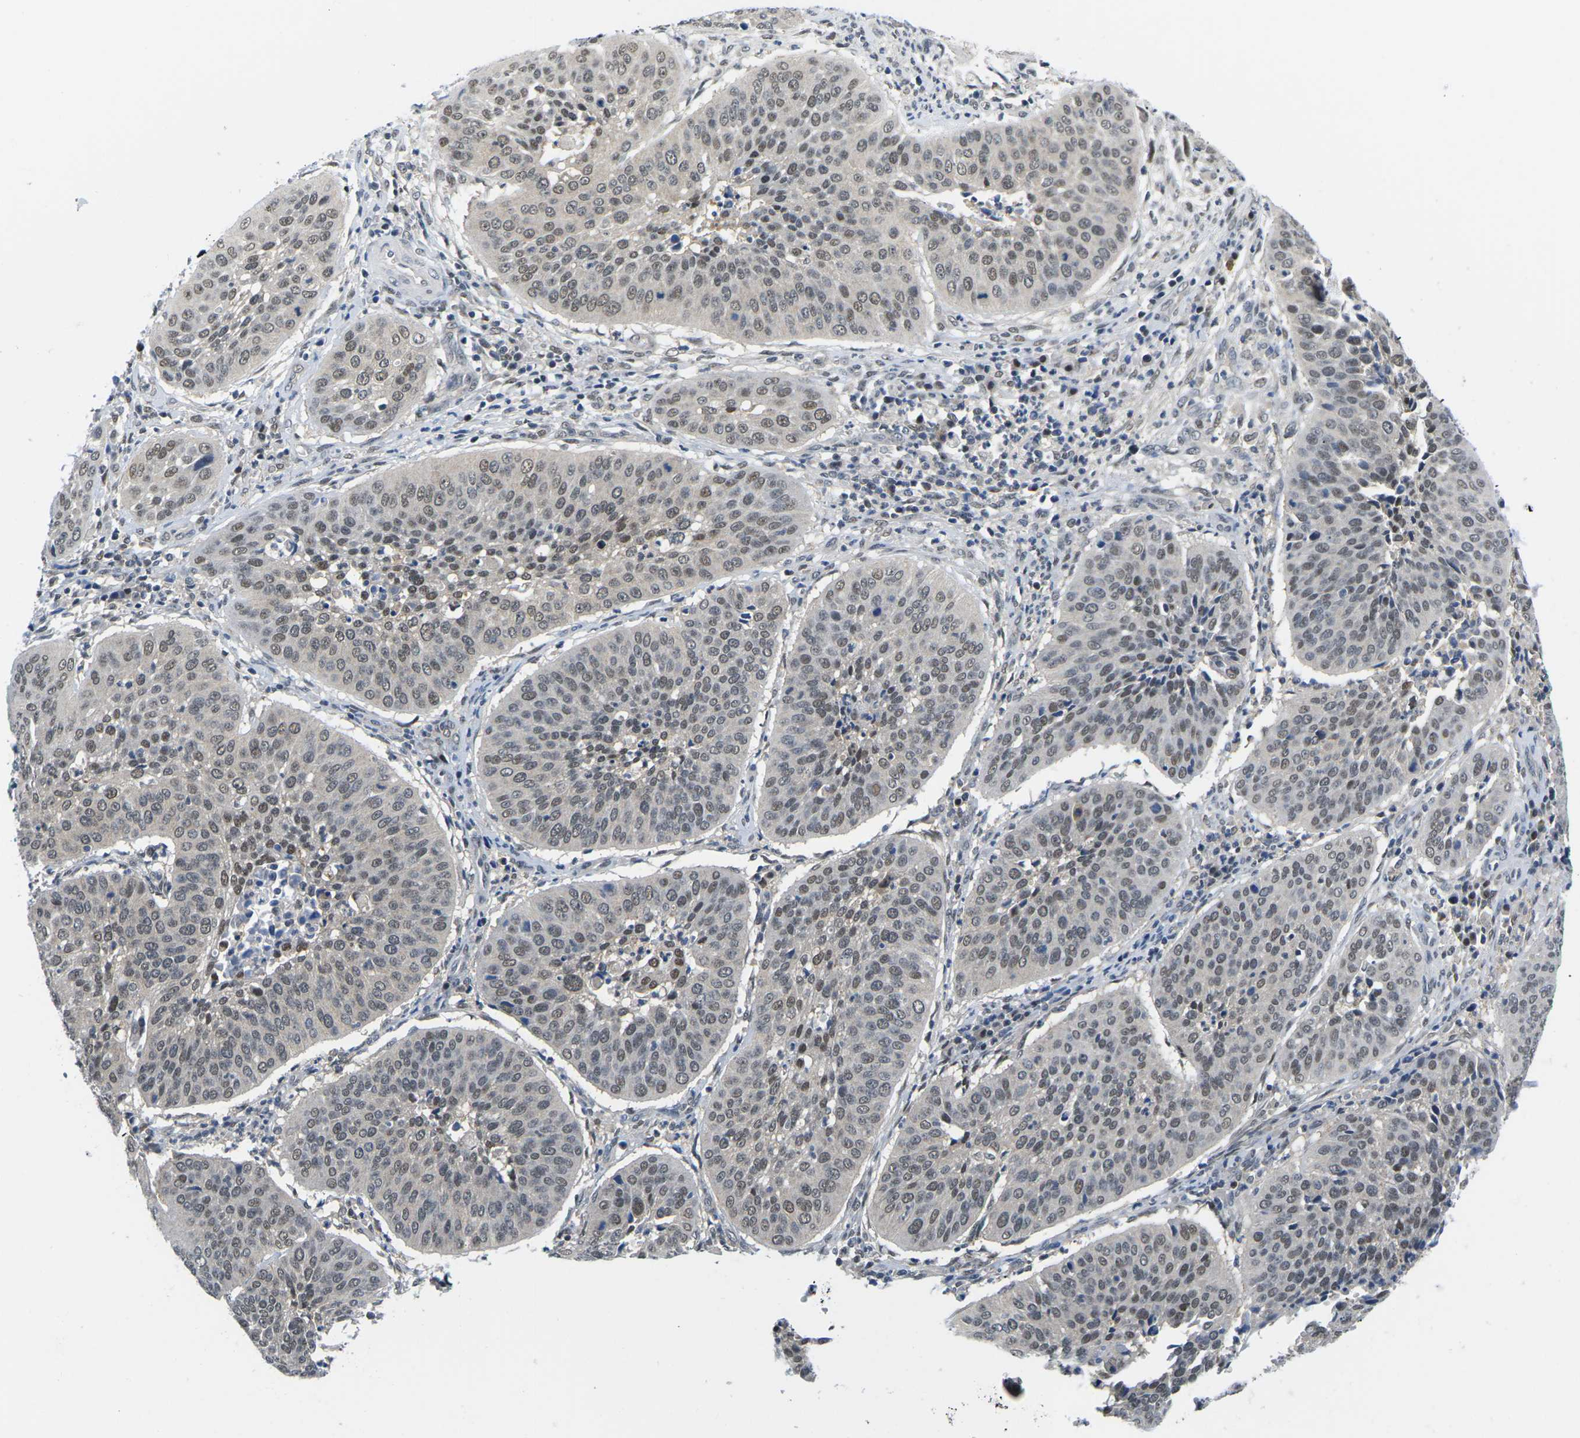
{"staining": {"intensity": "moderate", "quantity": ">75%", "location": "nuclear"}, "tissue": "cervical cancer", "cell_type": "Tumor cells", "image_type": "cancer", "snomed": [{"axis": "morphology", "description": "Normal tissue, NOS"}, {"axis": "morphology", "description": "Squamous cell carcinoma, NOS"}, {"axis": "topography", "description": "Cervix"}], "caption": "Immunohistochemistry (IHC) staining of cervical cancer, which reveals medium levels of moderate nuclear positivity in approximately >75% of tumor cells indicating moderate nuclear protein staining. The staining was performed using DAB (3,3'-diaminobenzidine) (brown) for protein detection and nuclei were counterstained in hematoxylin (blue).", "gene": "UBA7", "patient": {"sex": "female", "age": 39}}